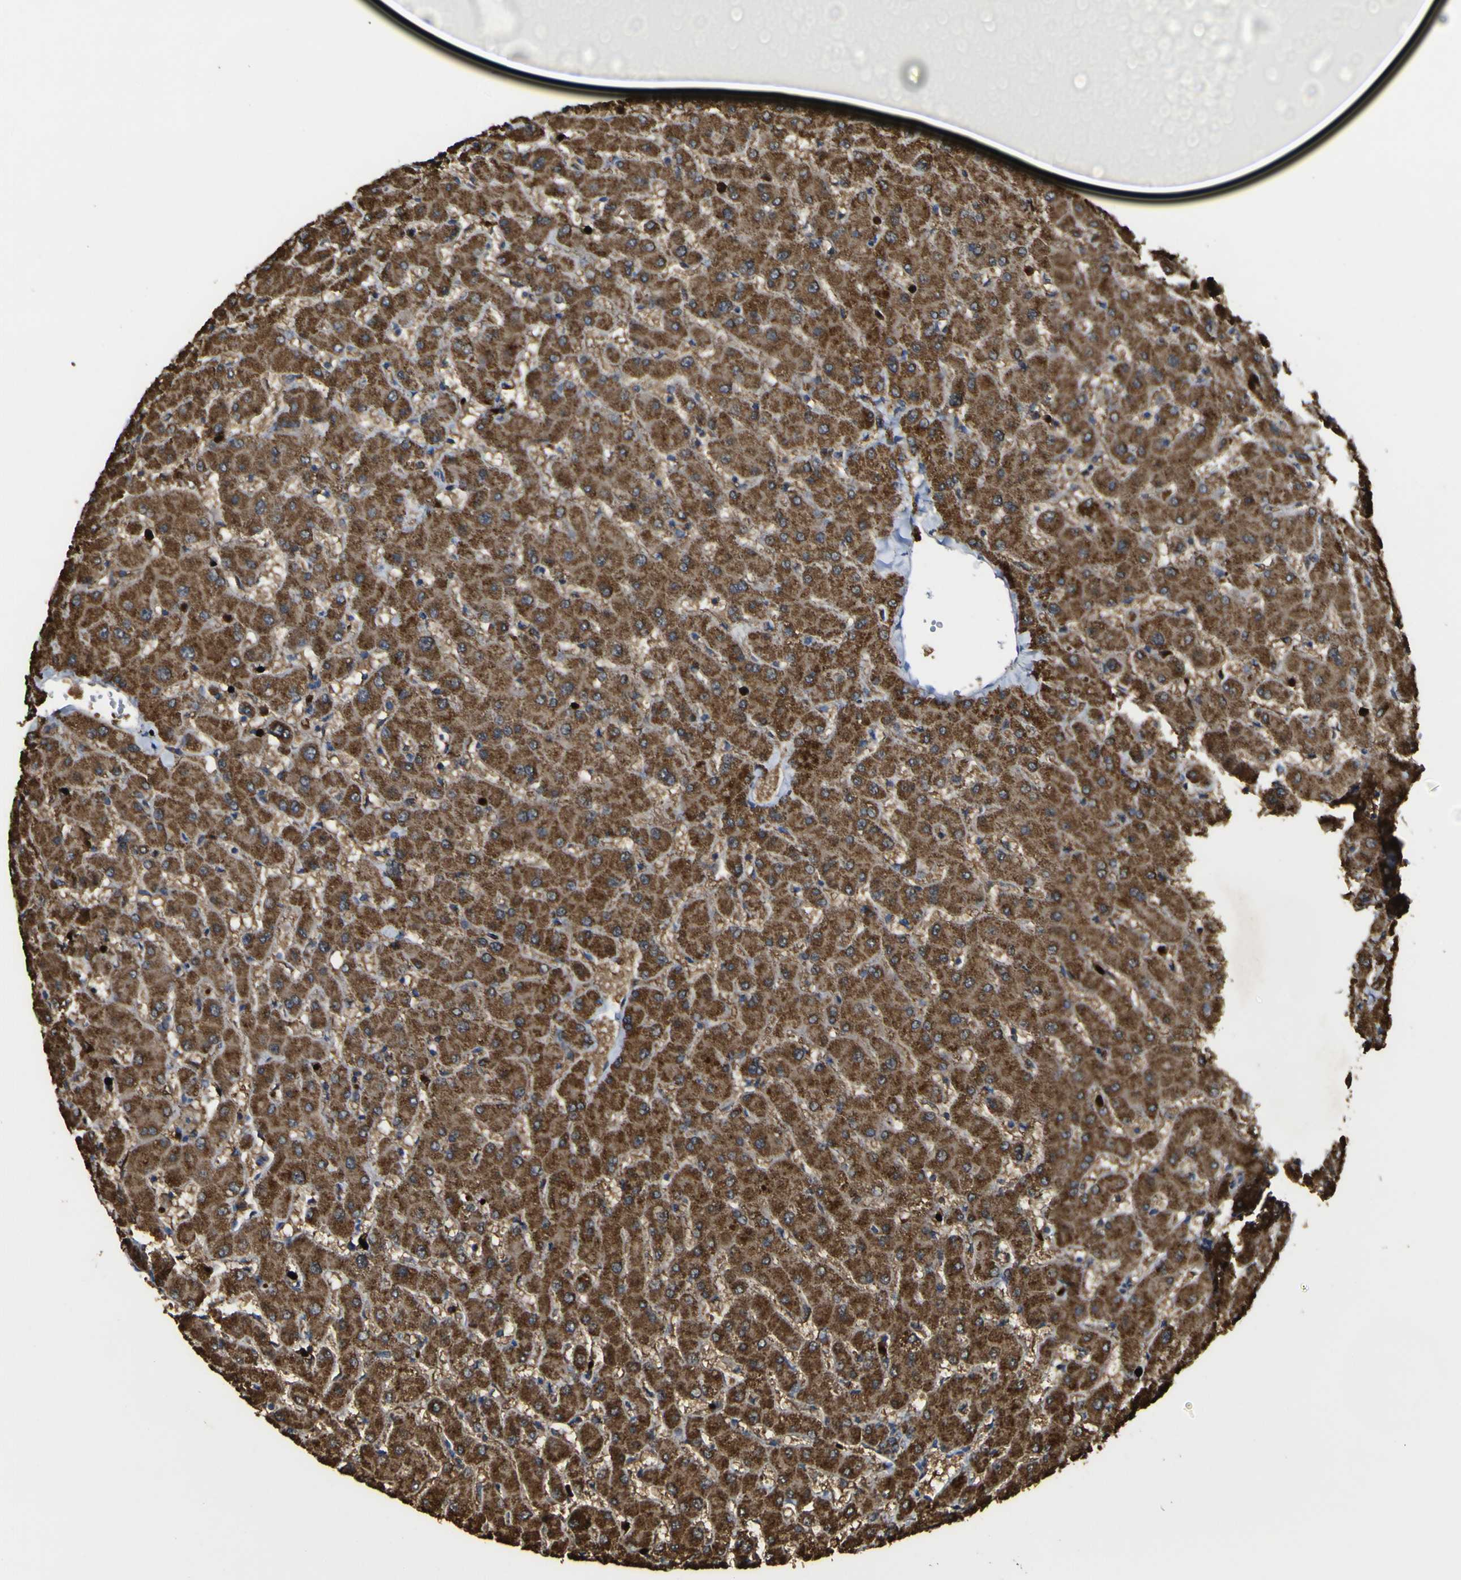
{"staining": {"intensity": "moderate", "quantity": ">75%", "location": "cytoplasmic/membranous"}, "tissue": "liver", "cell_type": "Cholangiocytes", "image_type": "normal", "snomed": [{"axis": "morphology", "description": "Normal tissue, NOS"}, {"axis": "topography", "description": "Liver"}], "caption": "Protein staining shows moderate cytoplasmic/membranous staining in about >75% of cholangiocytes in unremarkable liver. (Stains: DAB (3,3'-diaminobenzidine) in brown, nuclei in blue, Microscopy: brightfield microscopy at high magnification).", "gene": "ACSL3", "patient": {"sex": "female", "age": 63}}